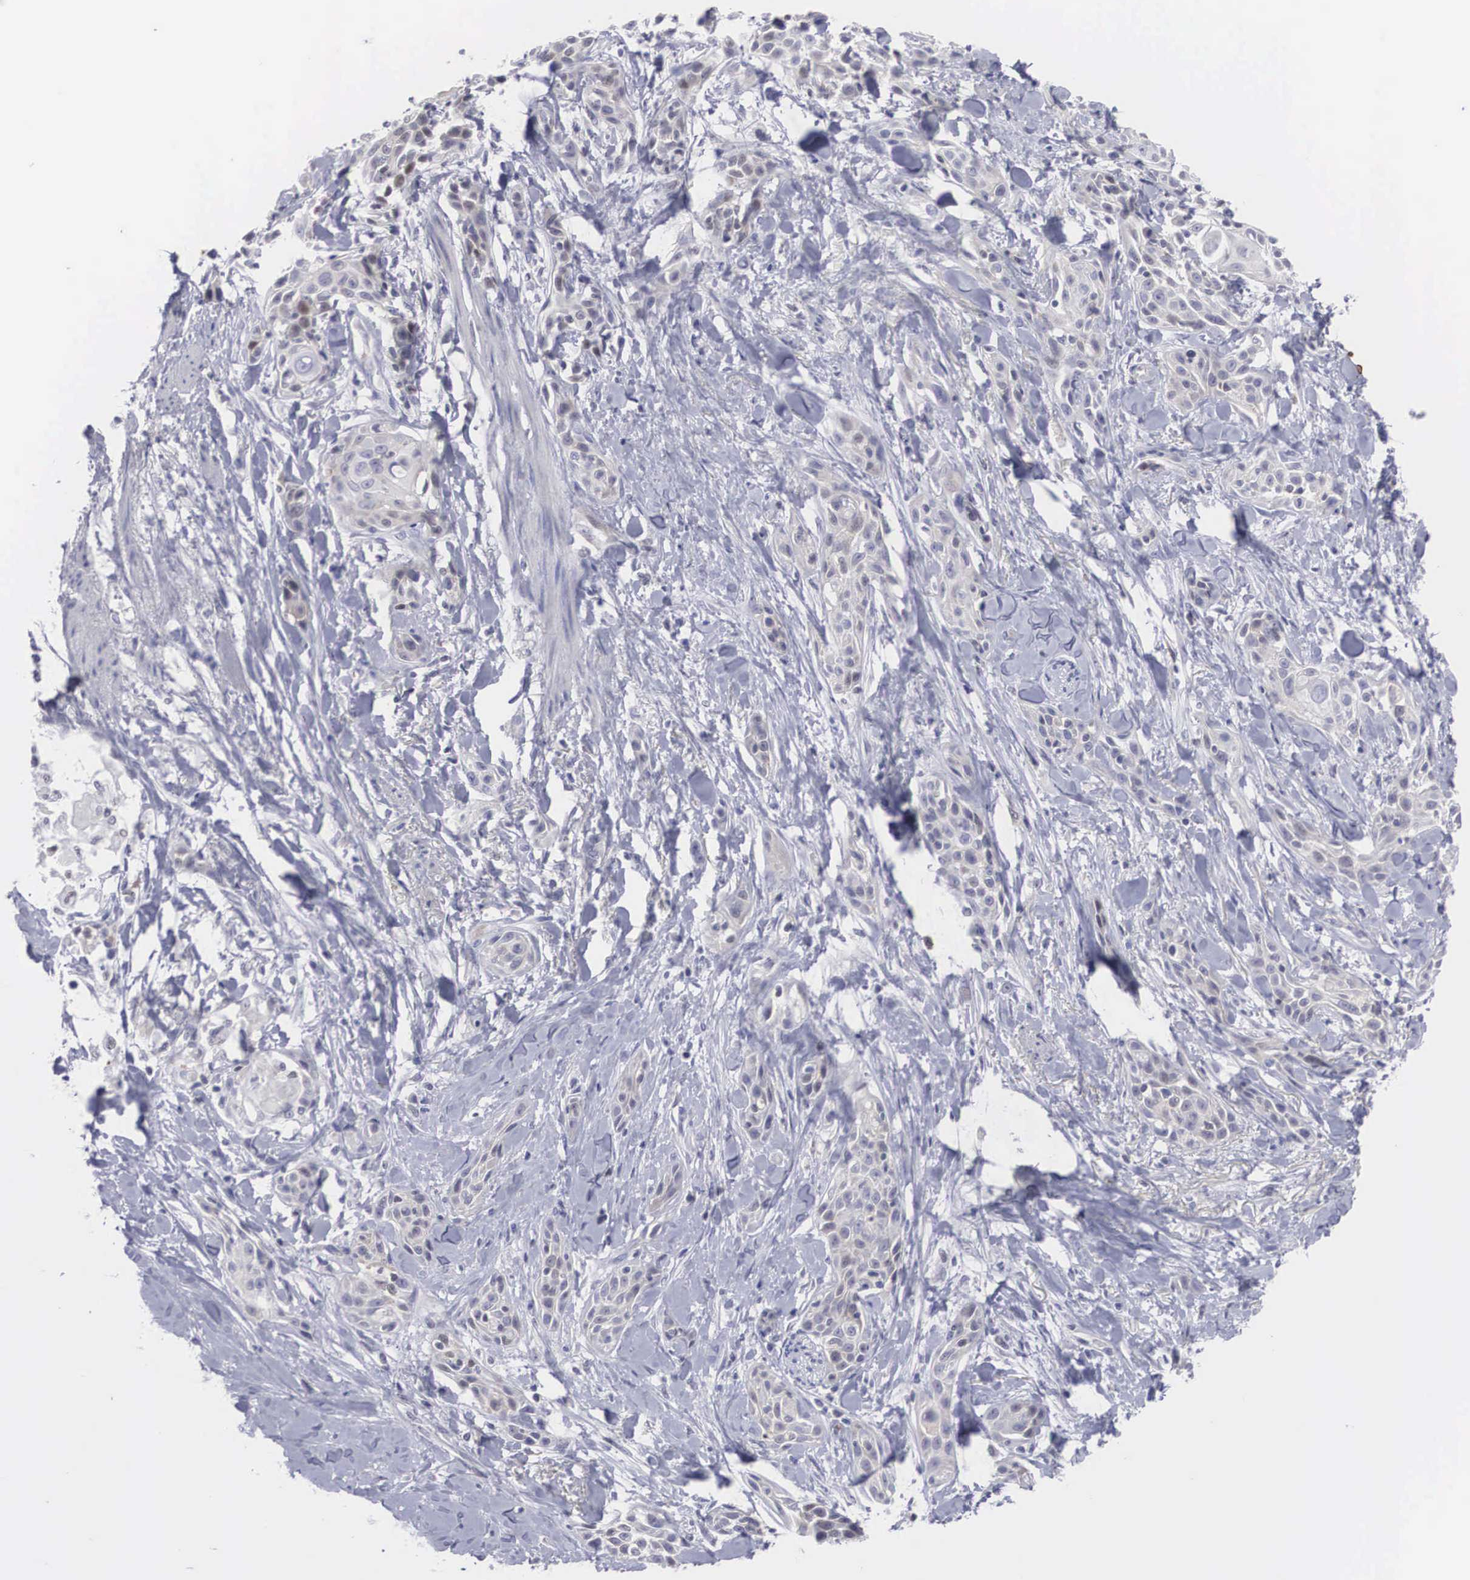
{"staining": {"intensity": "weak", "quantity": "<25%", "location": "cytoplasmic/membranous"}, "tissue": "skin cancer", "cell_type": "Tumor cells", "image_type": "cancer", "snomed": [{"axis": "morphology", "description": "Squamous cell carcinoma, NOS"}, {"axis": "topography", "description": "Skin"}, {"axis": "topography", "description": "Anal"}], "caption": "This is an immunohistochemistry (IHC) photomicrograph of human skin cancer. There is no staining in tumor cells.", "gene": "RBPJ", "patient": {"sex": "male", "age": 64}}